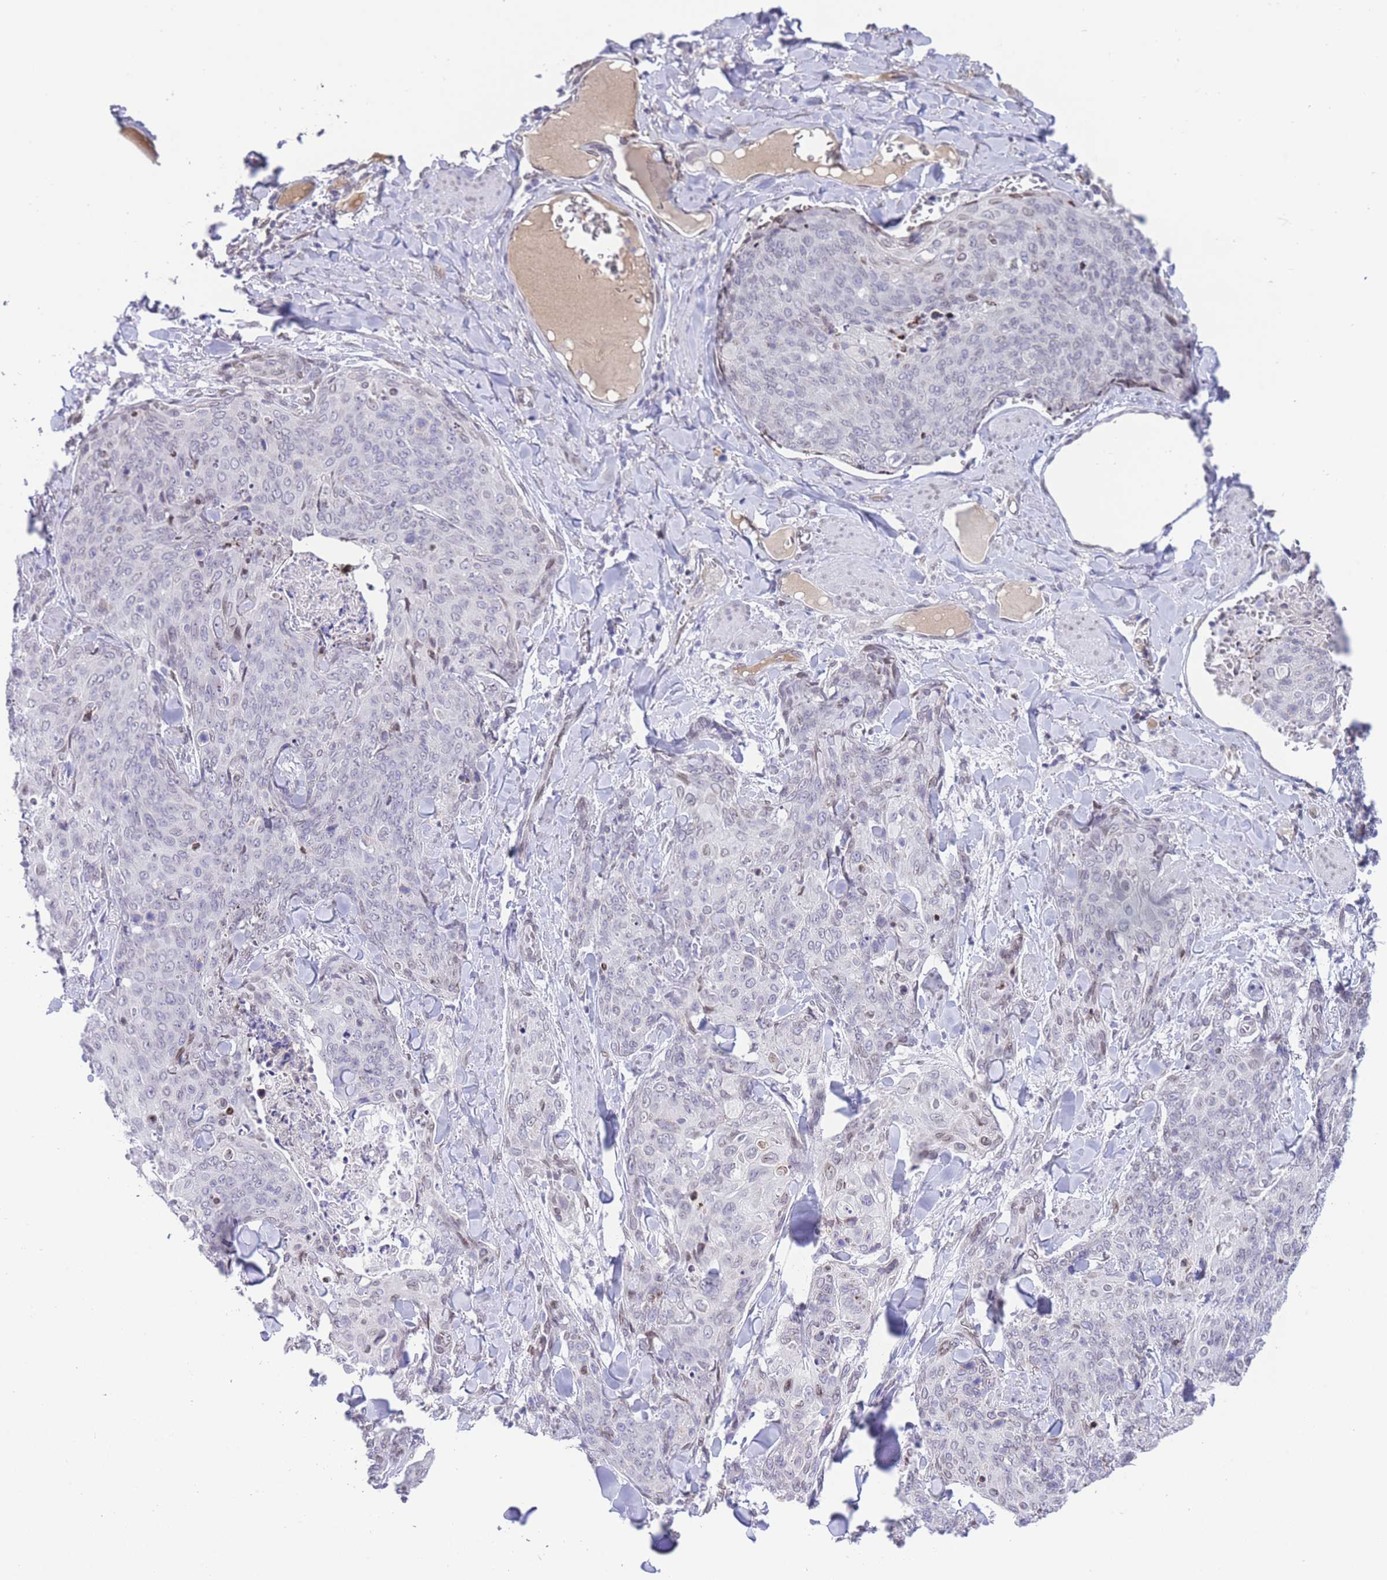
{"staining": {"intensity": "weak", "quantity": "<25%", "location": "nuclear"}, "tissue": "skin cancer", "cell_type": "Tumor cells", "image_type": "cancer", "snomed": [{"axis": "morphology", "description": "Squamous cell carcinoma, NOS"}, {"axis": "topography", "description": "Skin"}, {"axis": "topography", "description": "Vulva"}], "caption": "High magnification brightfield microscopy of squamous cell carcinoma (skin) stained with DAB (3,3'-diaminobenzidine) (brown) and counterstained with hematoxylin (blue): tumor cells show no significant expression. Brightfield microscopy of immunohistochemistry stained with DAB (brown) and hematoxylin (blue), captured at high magnification.", "gene": "OR10AD1", "patient": {"sex": "female", "age": 85}}